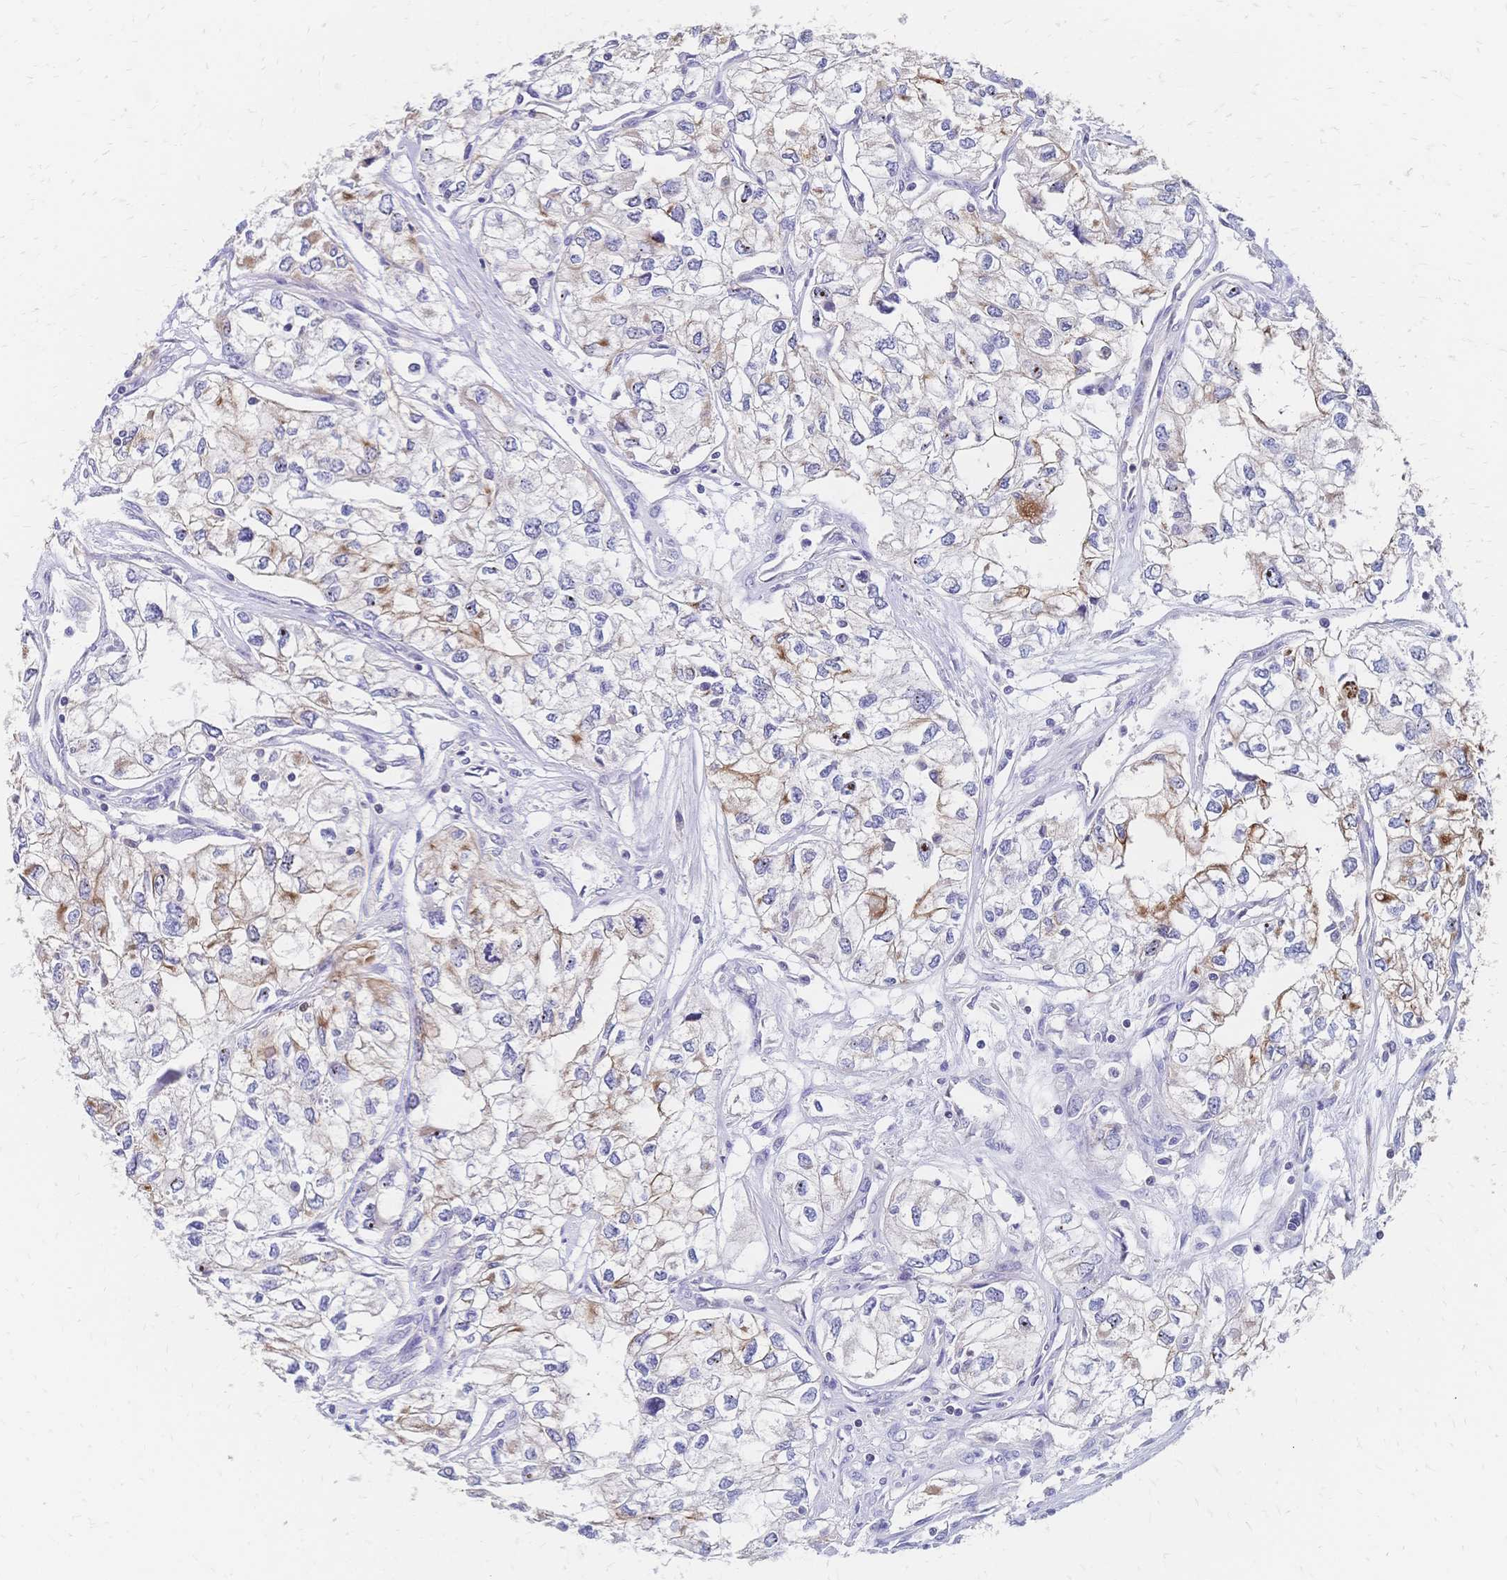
{"staining": {"intensity": "moderate", "quantity": "<25%", "location": "cytoplasmic/membranous"}, "tissue": "renal cancer", "cell_type": "Tumor cells", "image_type": "cancer", "snomed": [{"axis": "morphology", "description": "Adenocarcinoma, NOS"}, {"axis": "topography", "description": "Kidney"}], "caption": "Immunohistochemical staining of human renal cancer shows low levels of moderate cytoplasmic/membranous protein positivity in approximately <25% of tumor cells.", "gene": "DTNB", "patient": {"sex": "female", "age": 59}}